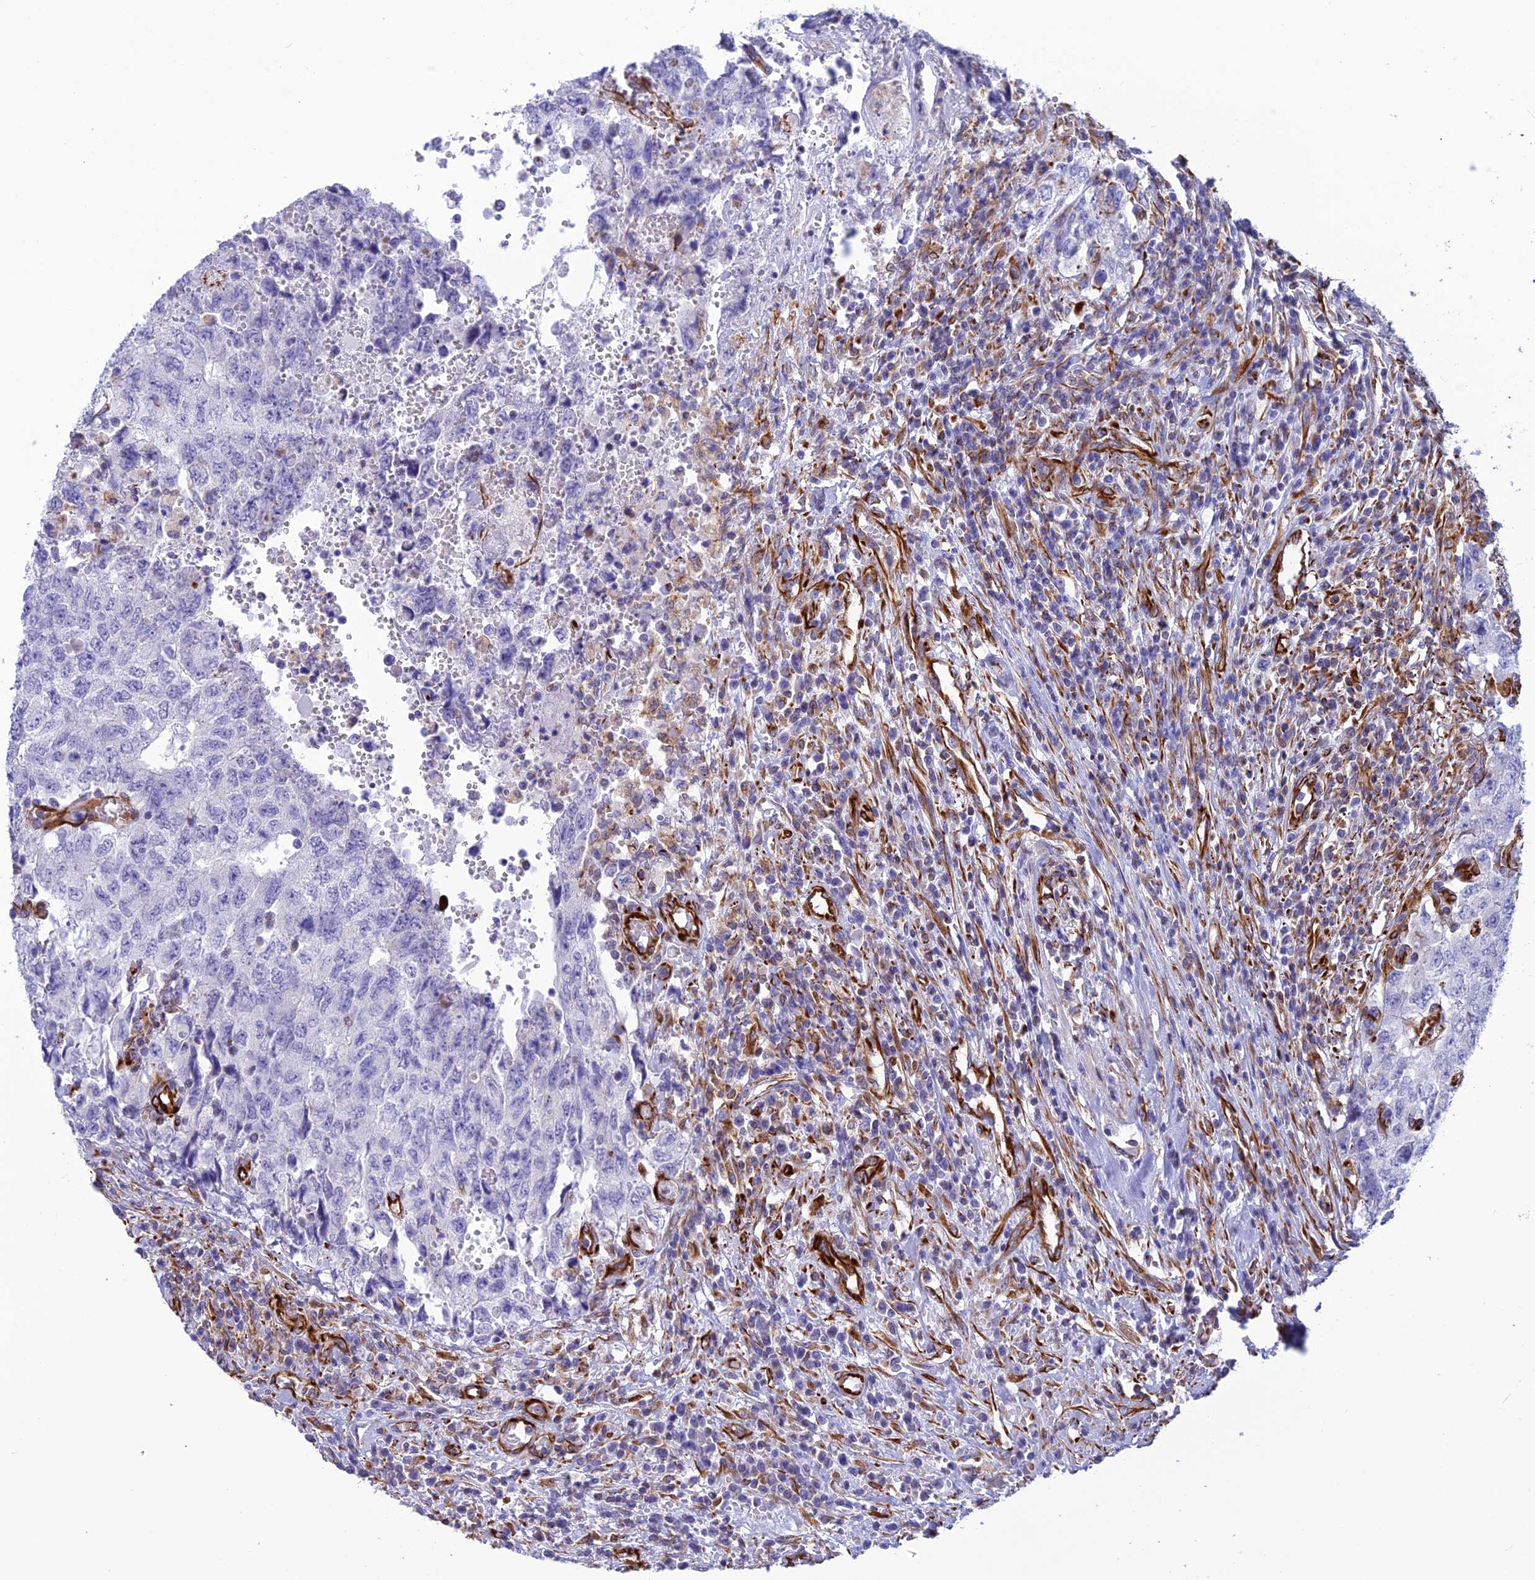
{"staining": {"intensity": "negative", "quantity": "none", "location": "none"}, "tissue": "testis cancer", "cell_type": "Tumor cells", "image_type": "cancer", "snomed": [{"axis": "morphology", "description": "Carcinoma, Embryonal, NOS"}, {"axis": "topography", "description": "Testis"}], "caption": "High magnification brightfield microscopy of testis embryonal carcinoma stained with DAB (brown) and counterstained with hematoxylin (blue): tumor cells show no significant positivity. The staining is performed using DAB brown chromogen with nuclei counter-stained in using hematoxylin.", "gene": "FBXL20", "patient": {"sex": "male", "age": 34}}